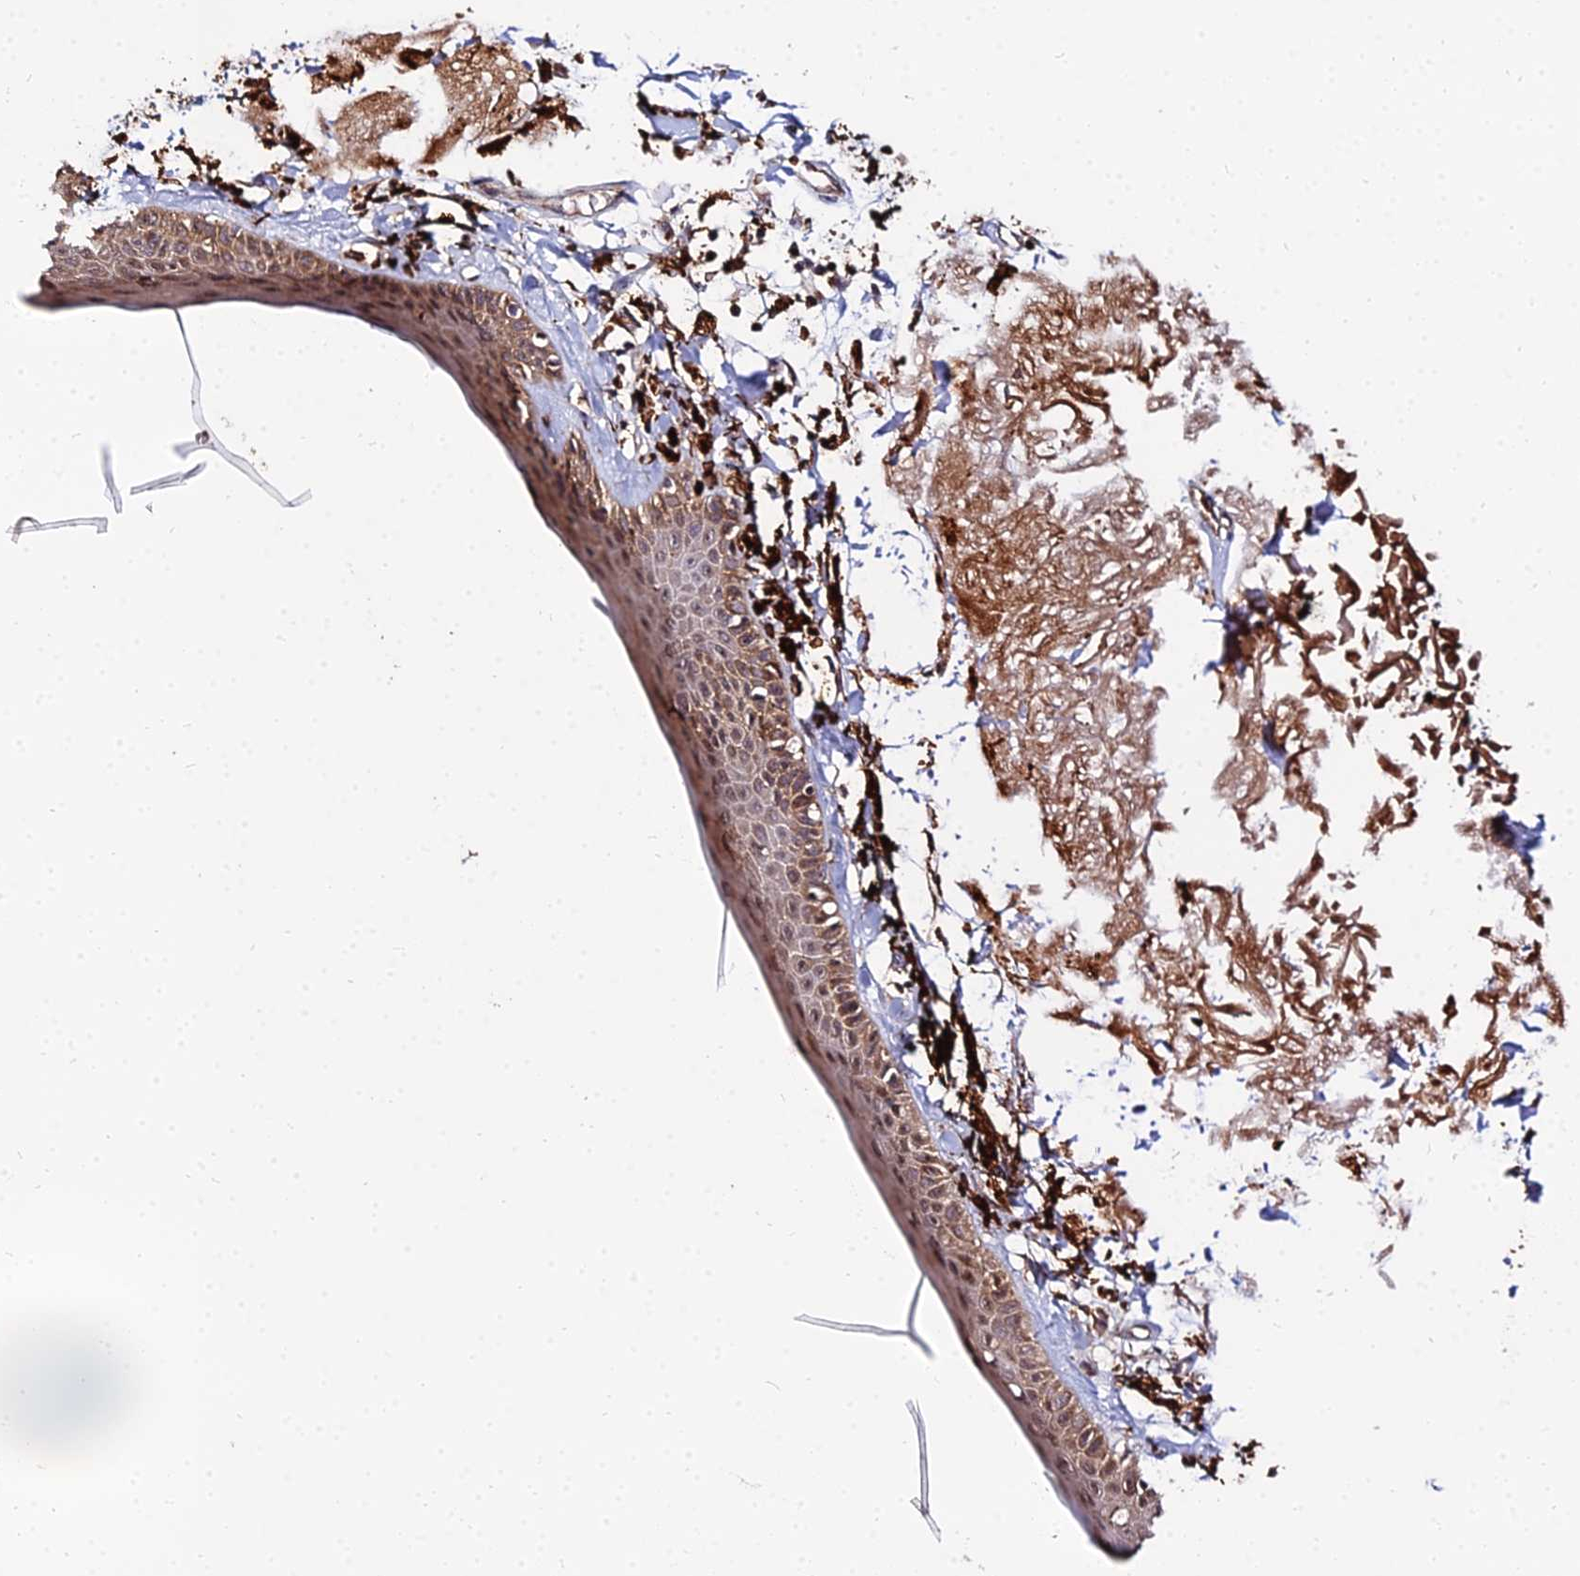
{"staining": {"intensity": "moderate", "quantity": ">75%", "location": "cytoplasmic/membranous"}, "tissue": "skin", "cell_type": "Fibroblasts", "image_type": "normal", "snomed": [{"axis": "morphology", "description": "Normal tissue, NOS"}, {"axis": "topography", "description": "Skin"}, {"axis": "topography", "description": "Skeletal muscle"}], "caption": "Brown immunohistochemical staining in normal skin exhibits moderate cytoplasmic/membranous expression in about >75% of fibroblasts. The staining was performed using DAB, with brown indicating positive protein expression. Nuclei are stained blue with hematoxylin.", "gene": "ENSG00000258465", "patient": {"sex": "male", "age": 83}}